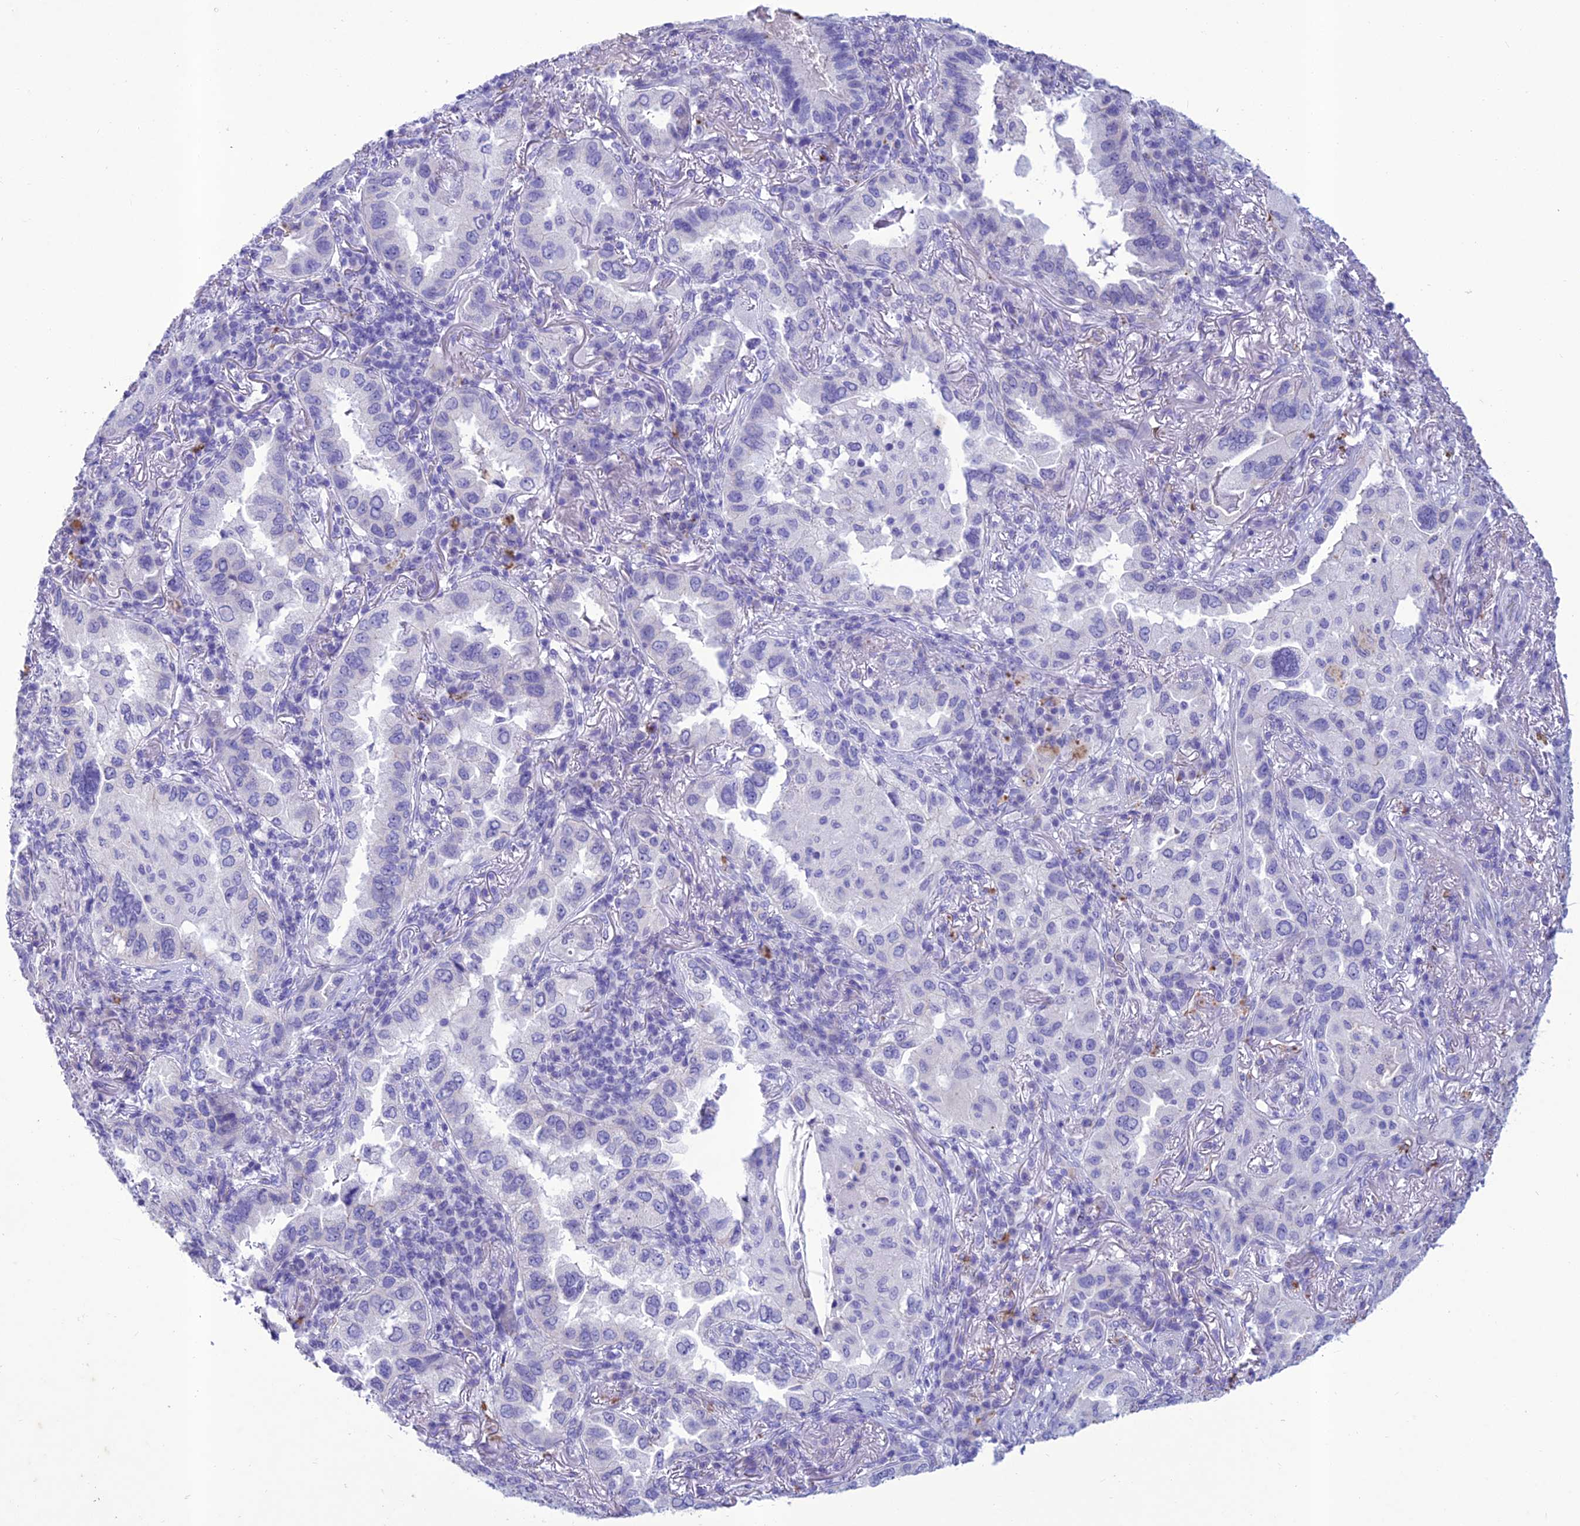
{"staining": {"intensity": "negative", "quantity": "none", "location": "none"}, "tissue": "lung cancer", "cell_type": "Tumor cells", "image_type": "cancer", "snomed": [{"axis": "morphology", "description": "Adenocarcinoma, NOS"}, {"axis": "topography", "description": "Lung"}], "caption": "Immunohistochemistry (IHC) histopathology image of neoplastic tissue: human lung adenocarcinoma stained with DAB (3,3'-diaminobenzidine) exhibits no significant protein expression in tumor cells.", "gene": "IFT172", "patient": {"sex": "female", "age": 69}}